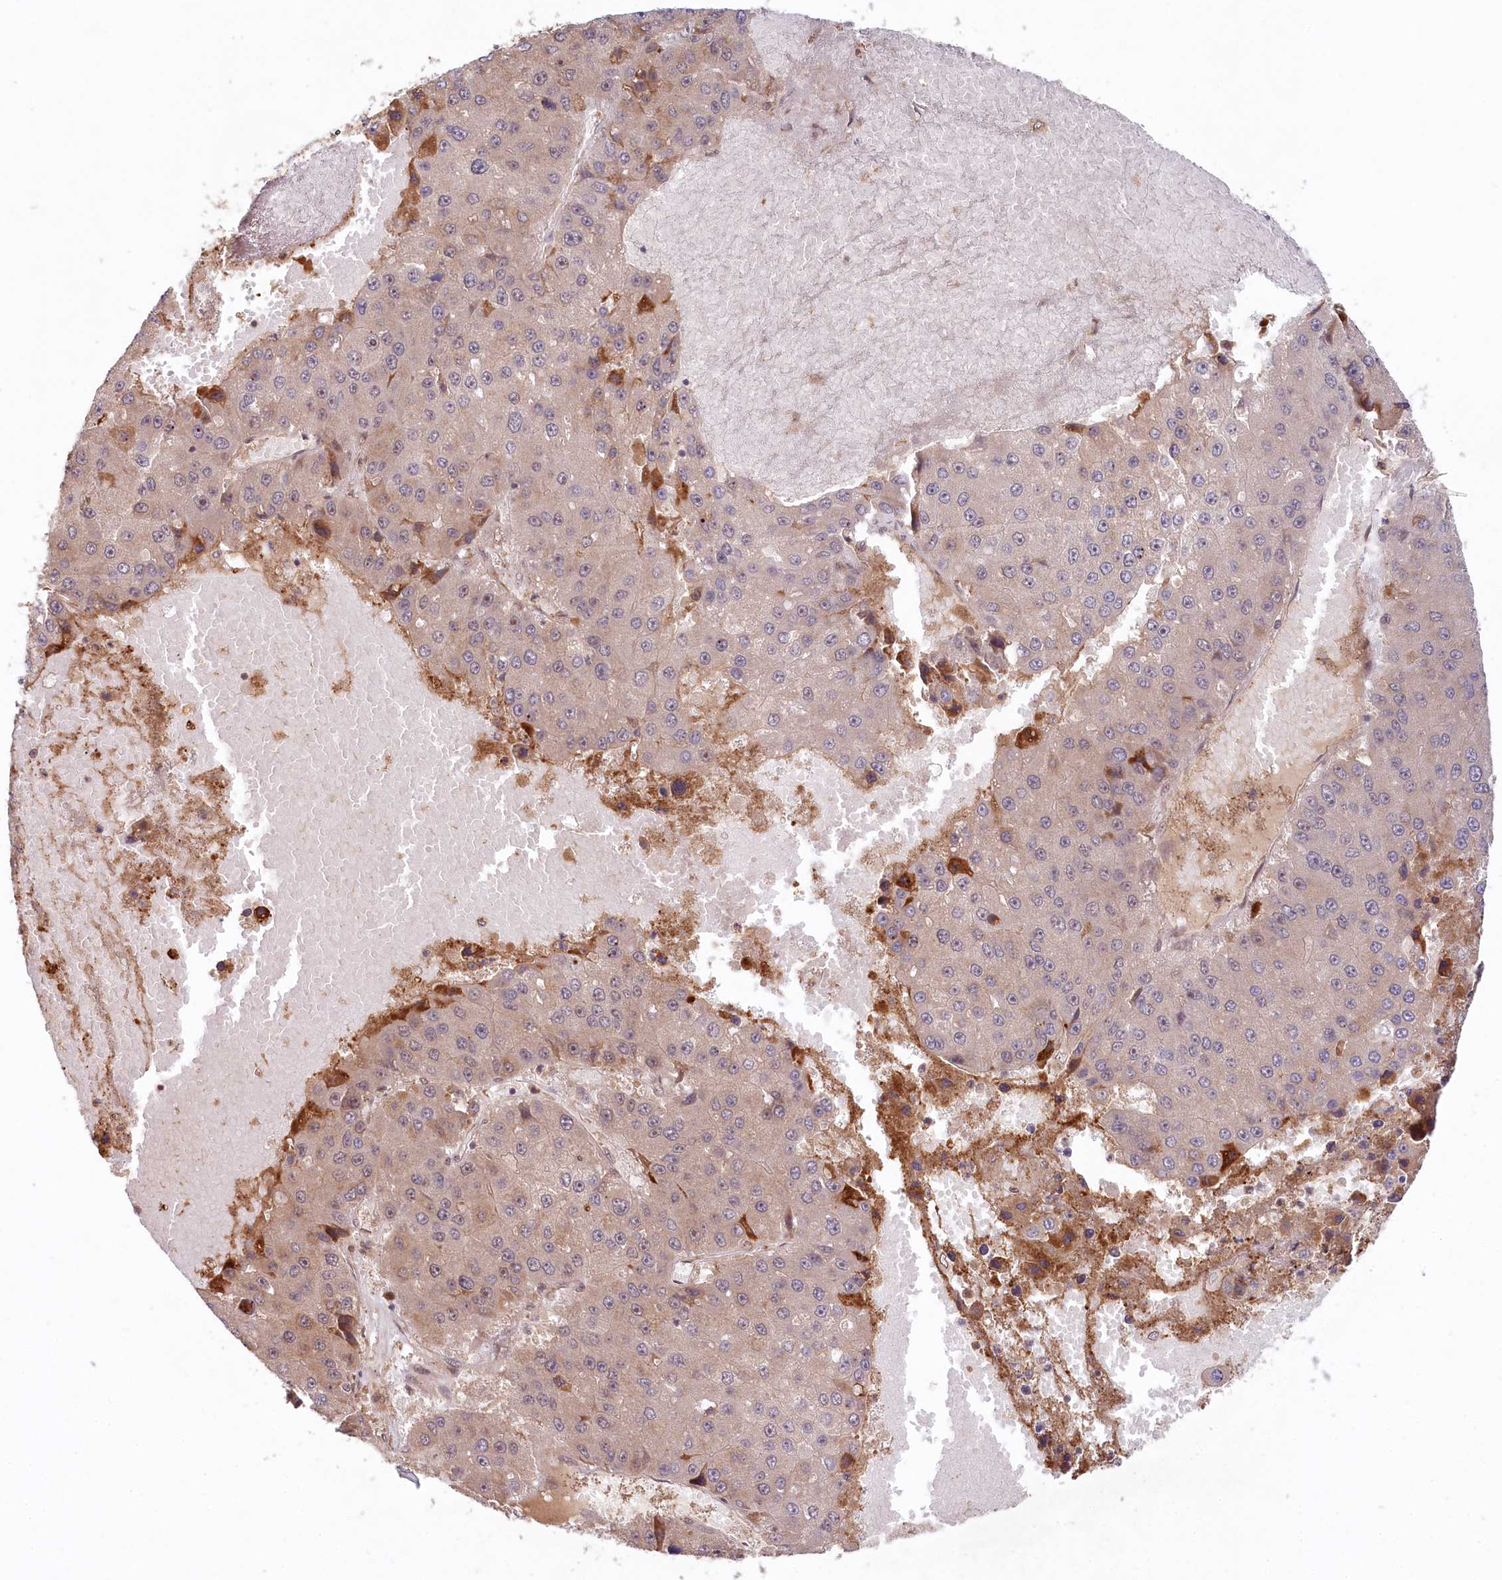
{"staining": {"intensity": "moderate", "quantity": "25%-75%", "location": "cytoplasmic/membranous"}, "tissue": "liver cancer", "cell_type": "Tumor cells", "image_type": "cancer", "snomed": [{"axis": "morphology", "description": "Carcinoma, Hepatocellular, NOS"}, {"axis": "topography", "description": "Liver"}], "caption": "Tumor cells exhibit moderate cytoplasmic/membranous staining in approximately 25%-75% of cells in liver cancer.", "gene": "WAPL", "patient": {"sex": "female", "age": 73}}